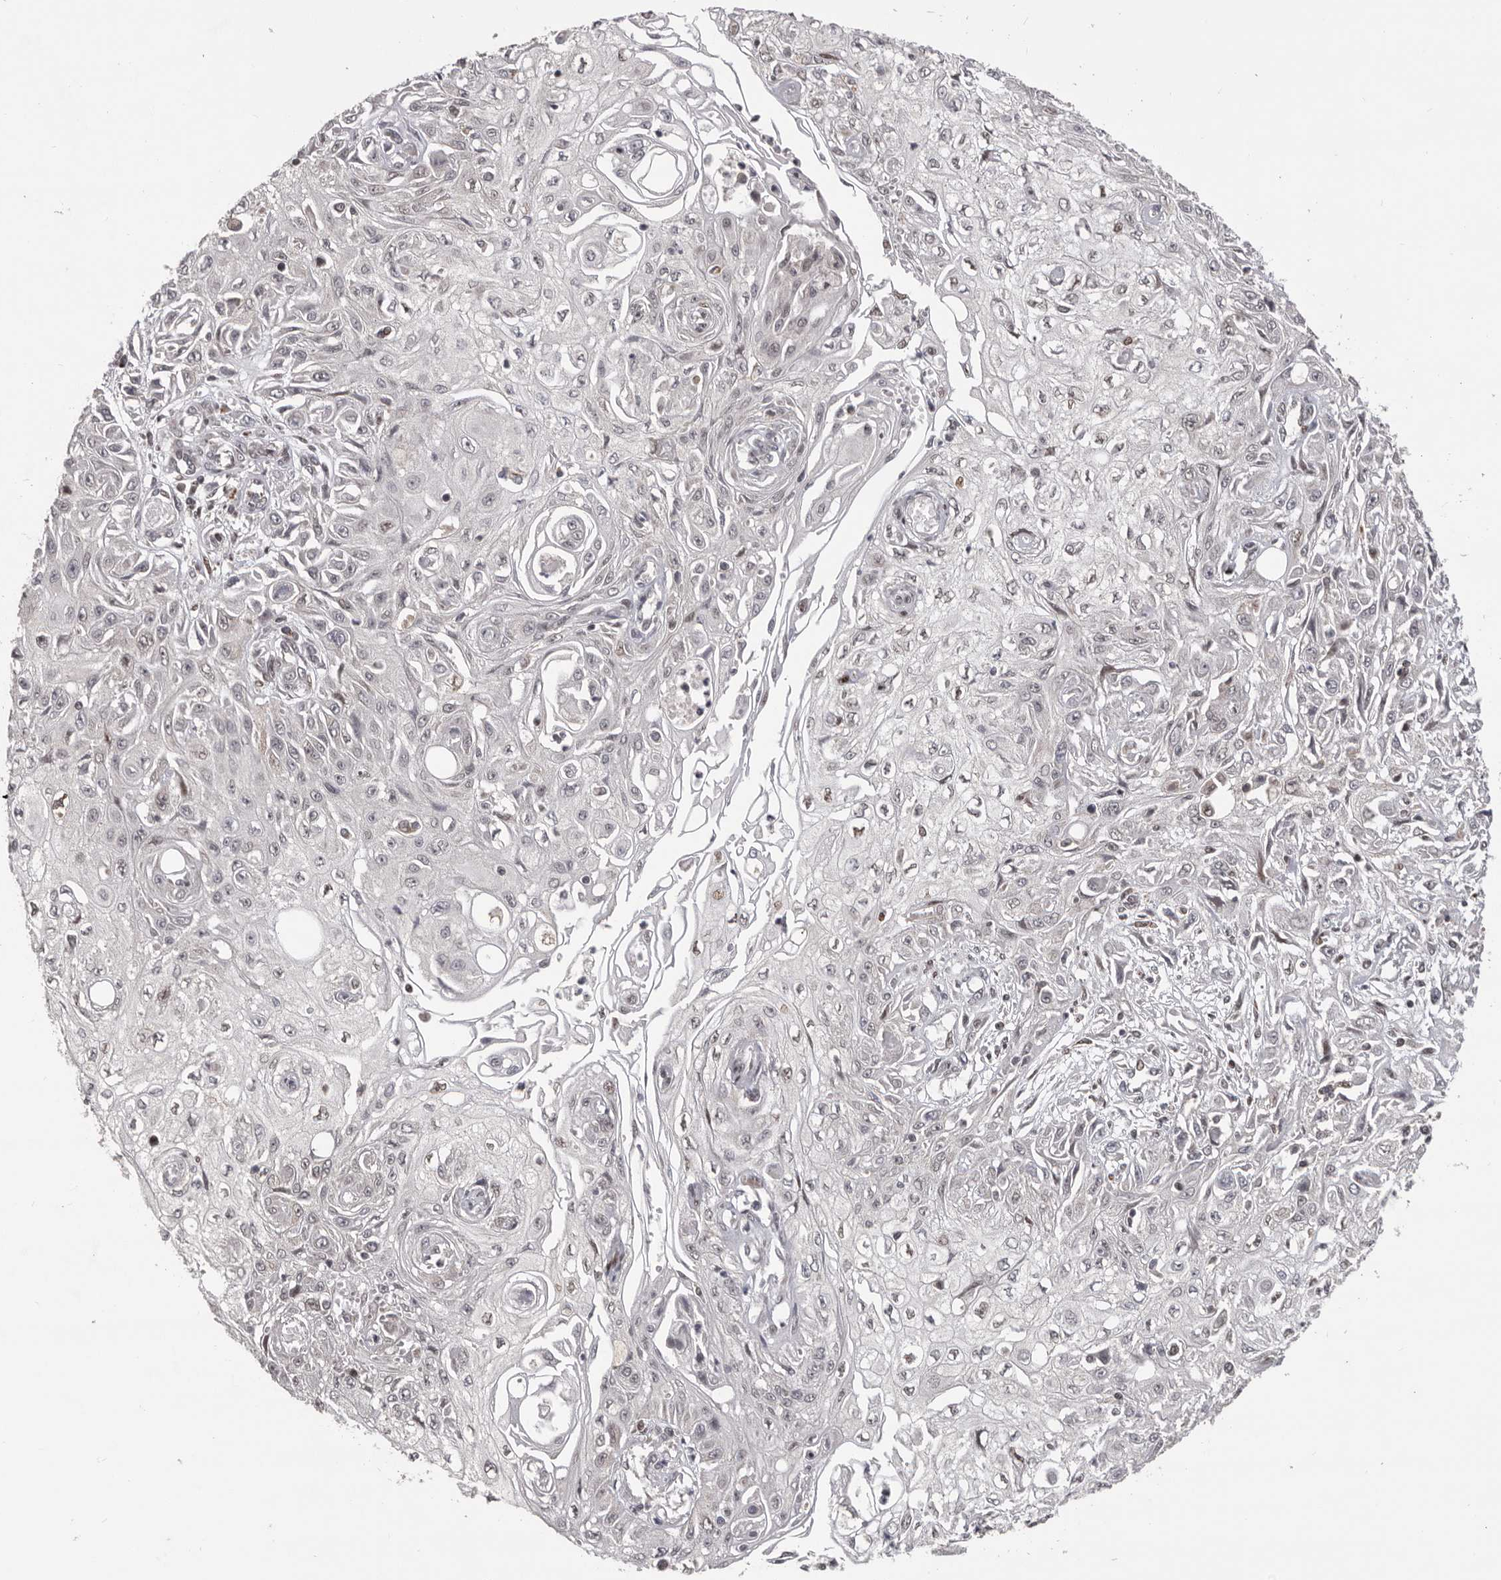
{"staining": {"intensity": "negative", "quantity": "none", "location": "none"}, "tissue": "skin cancer", "cell_type": "Tumor cells", "image_type": "cancer", "snomed": [{"axis": "morphology", "description": "Squamous cell carcinoma, NOS"}, {"axis": "morphology", "description": "Squamous cell carcinoma, metastatic, NOS"}, {"axis": "topography", "description": "Skin"}, {"axis": "topography", "description": "Lymph node"}], "caption": "High power microscopy histopathology image of an immunohistochemistry micrograph of skin cancer (metastatic squamous cell carcinoma), revealing no significant expression in tumor cells.", "gene": "C17orf99", "patient": {"sex": "male", "age": 75}}